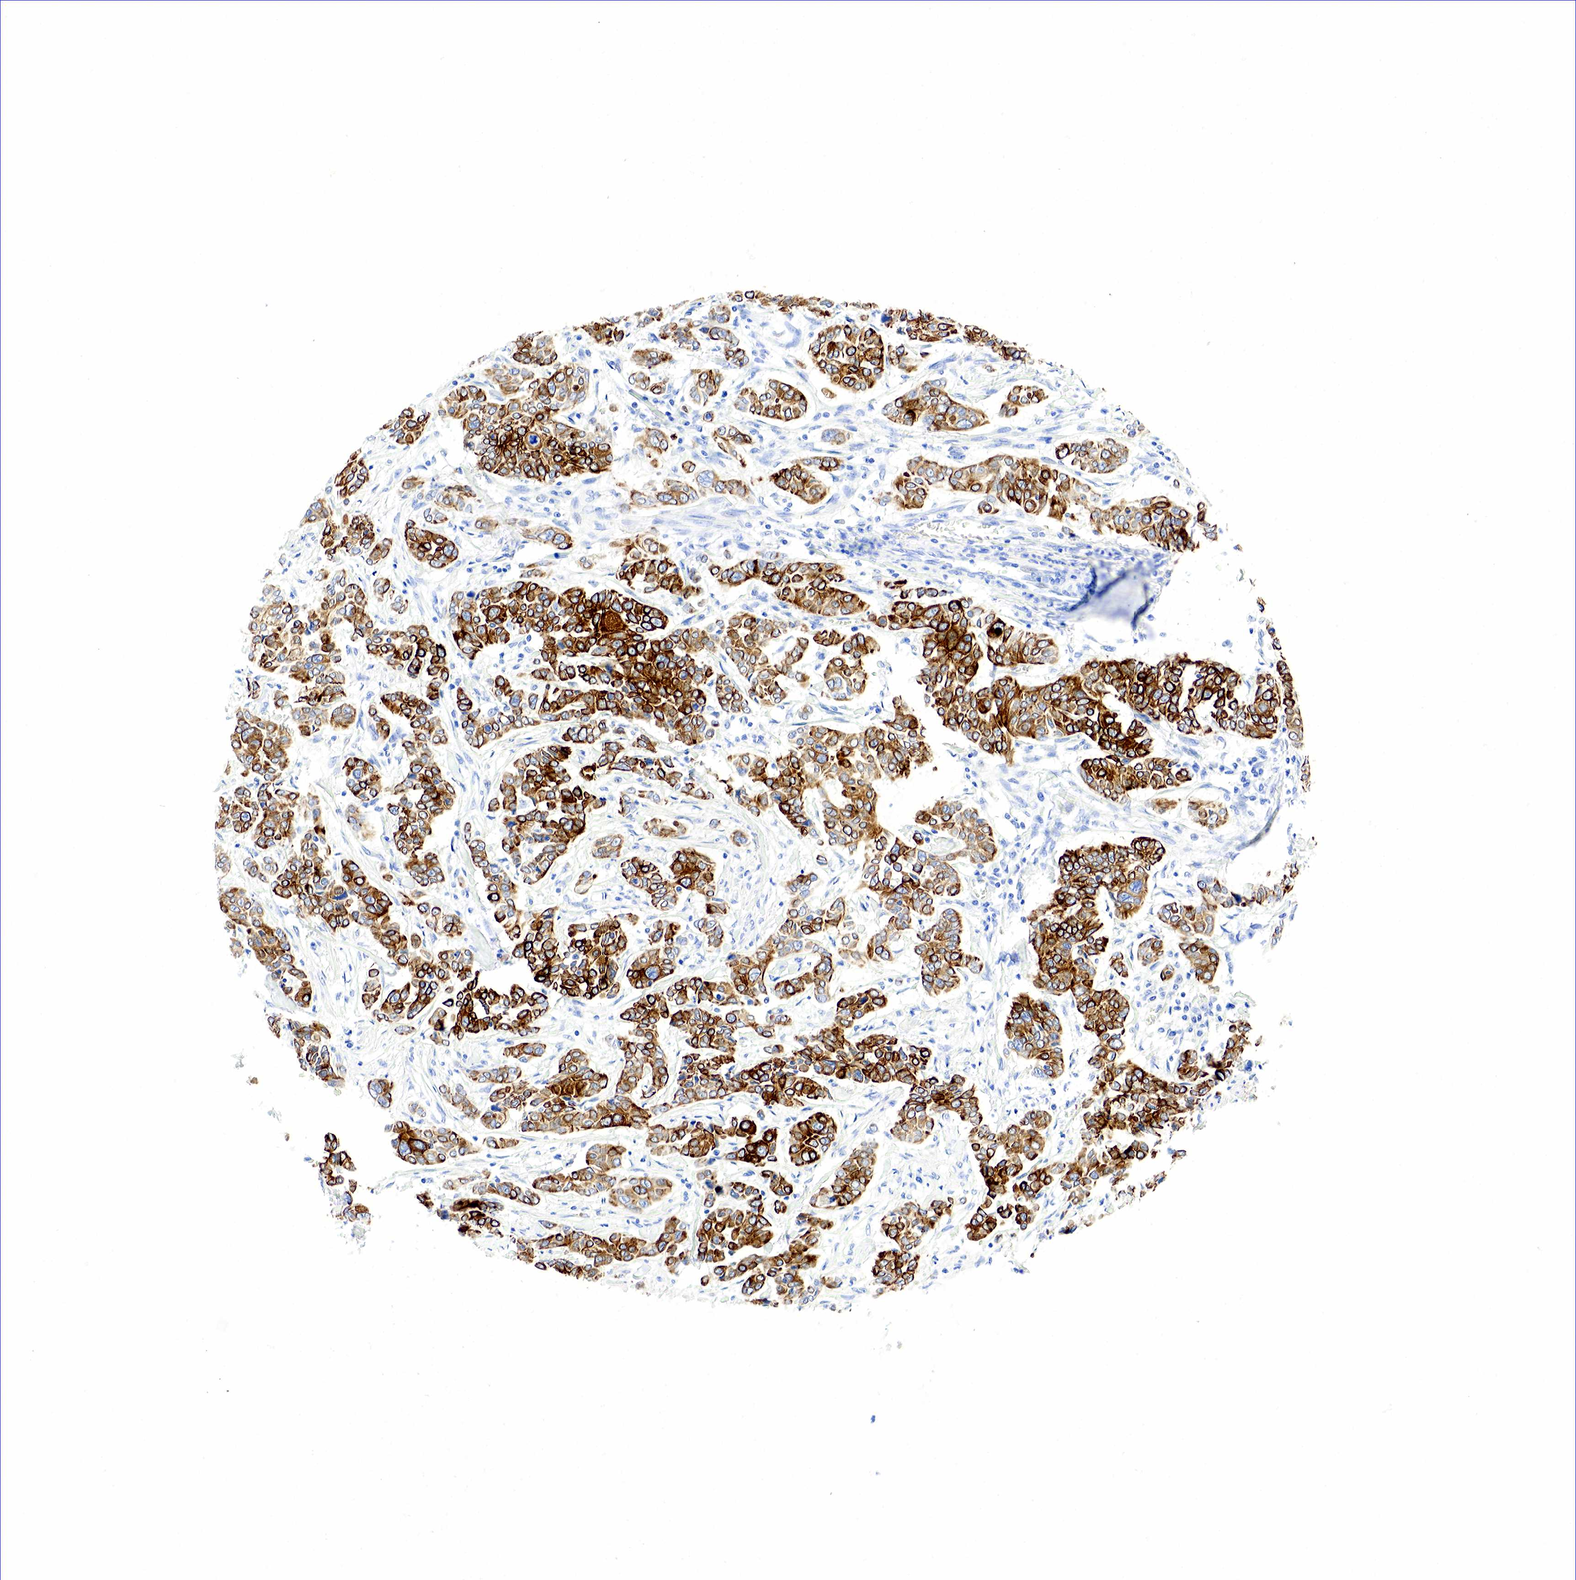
{"staining": {"intensity": "strong", "quantity": ">75%", "location": "cytoplasmic/membranous"}, "tissue": "pancreatic cancer", "cell_type": "Tumor cells", "image_type": "cancer", "snomed": [{"axis": "morphology", "description": "Adenocarcinoma, NOS"}, {"axis": "topography", "description": "Pancreas"}], "caption": "Immunohistochemical staining of pancreatic cancer shows strong cytoplasmic/membranous protein expression in approximately >75% of tumor cells.", "gene": "KRT18", "patient": {"sex": "female", "age": 52}}